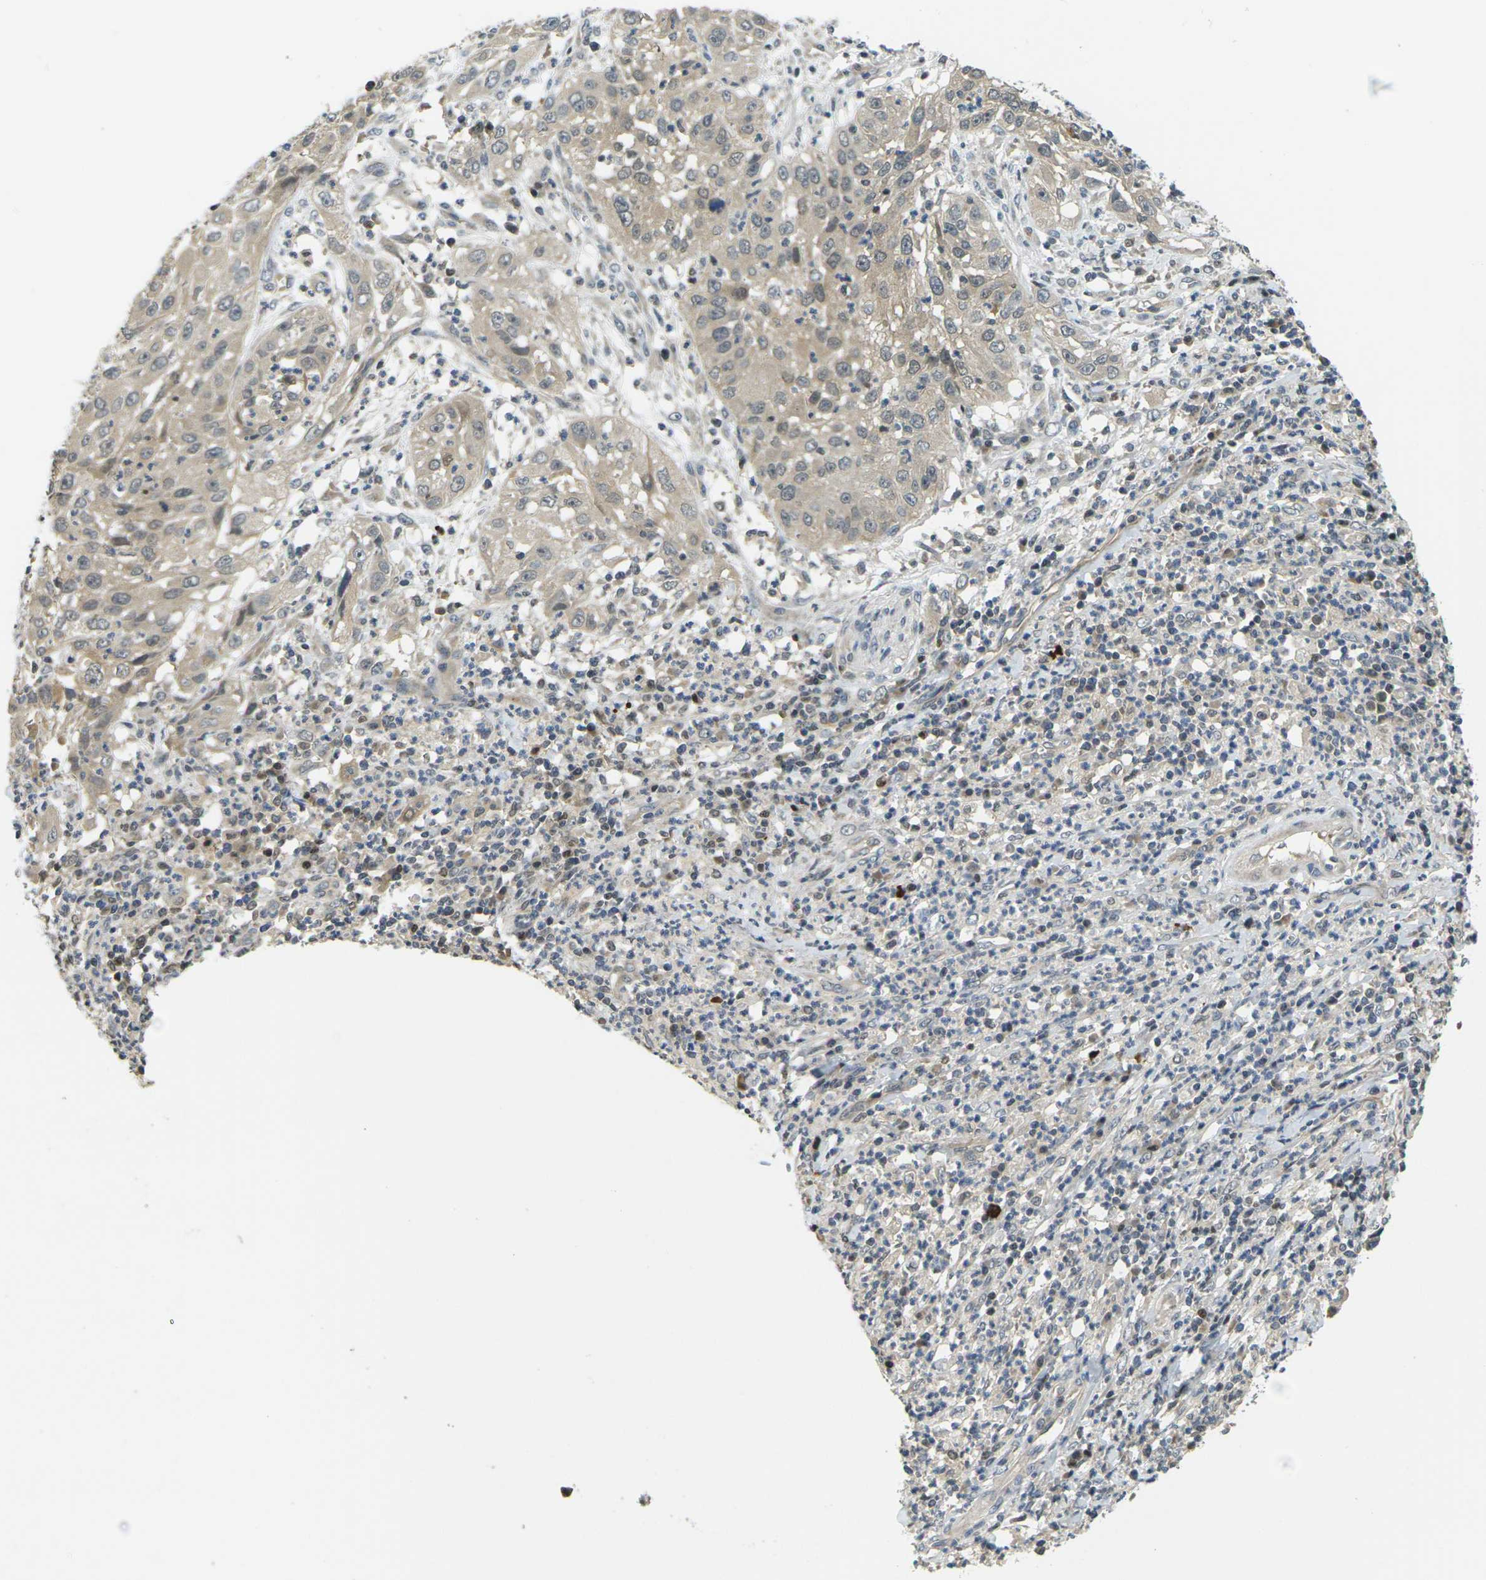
{"staining": {"intensity": "weak", "quantity": ">75%", "location": "cytoplasmic/membranous"}, "tissue": "cervical cancer", "cell_type": "Tumor cells", "image_type": "cancer", "snomed": [{"axis": "morphology", "description": "Squamous cell carcinoma, NOS"}, {"axis": "topography", "description": "Cervix"}], "caption": "Tumor cells reveal weak cytoplasmic/membranous staining in approximately >75% of cells in cervical squamous cell carcinoma. (Brightfield microscopy of DAB IHC at high magnification).", "gene": "KLHL8", "patient": {"sex": "female", "age": 32}}